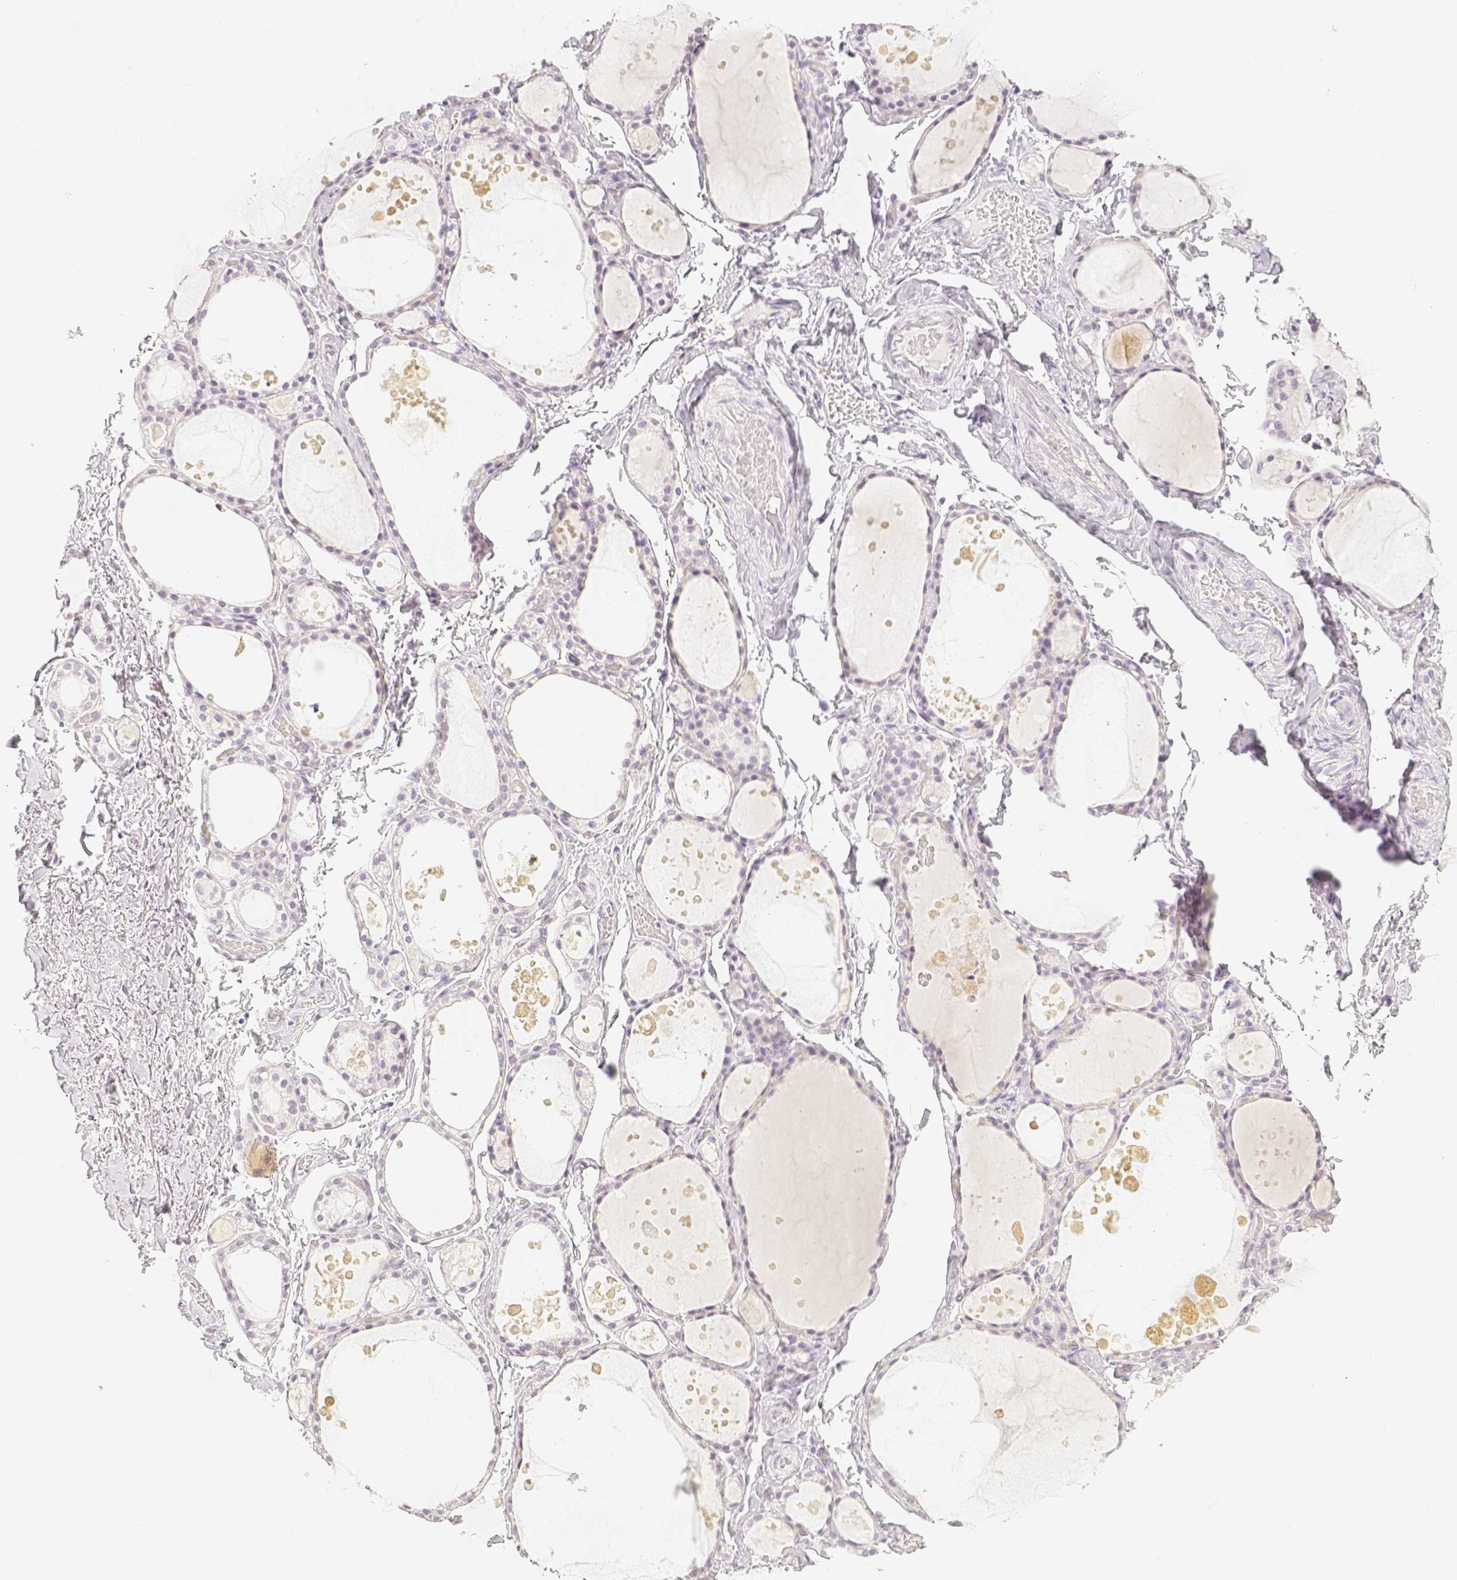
{"staining": {"intensity": "negative", "quantity": "none", "location": "none"}, "tissue": "thyroid gland", "cell_type": "Glandular cells", "image_type": "normal", "snomed": [{"axis": "morphology", "description": "Normal tissue, NOS"}, {"axis": "topography", "description": "Thyroid gland"}], "caption": "Glandular cells show no significant positivity in unremarkable thyroid gland. Nuclei are stained in blue.", "gene": "SLC18A1", "patient": {"sex": "male", "age": 68}}